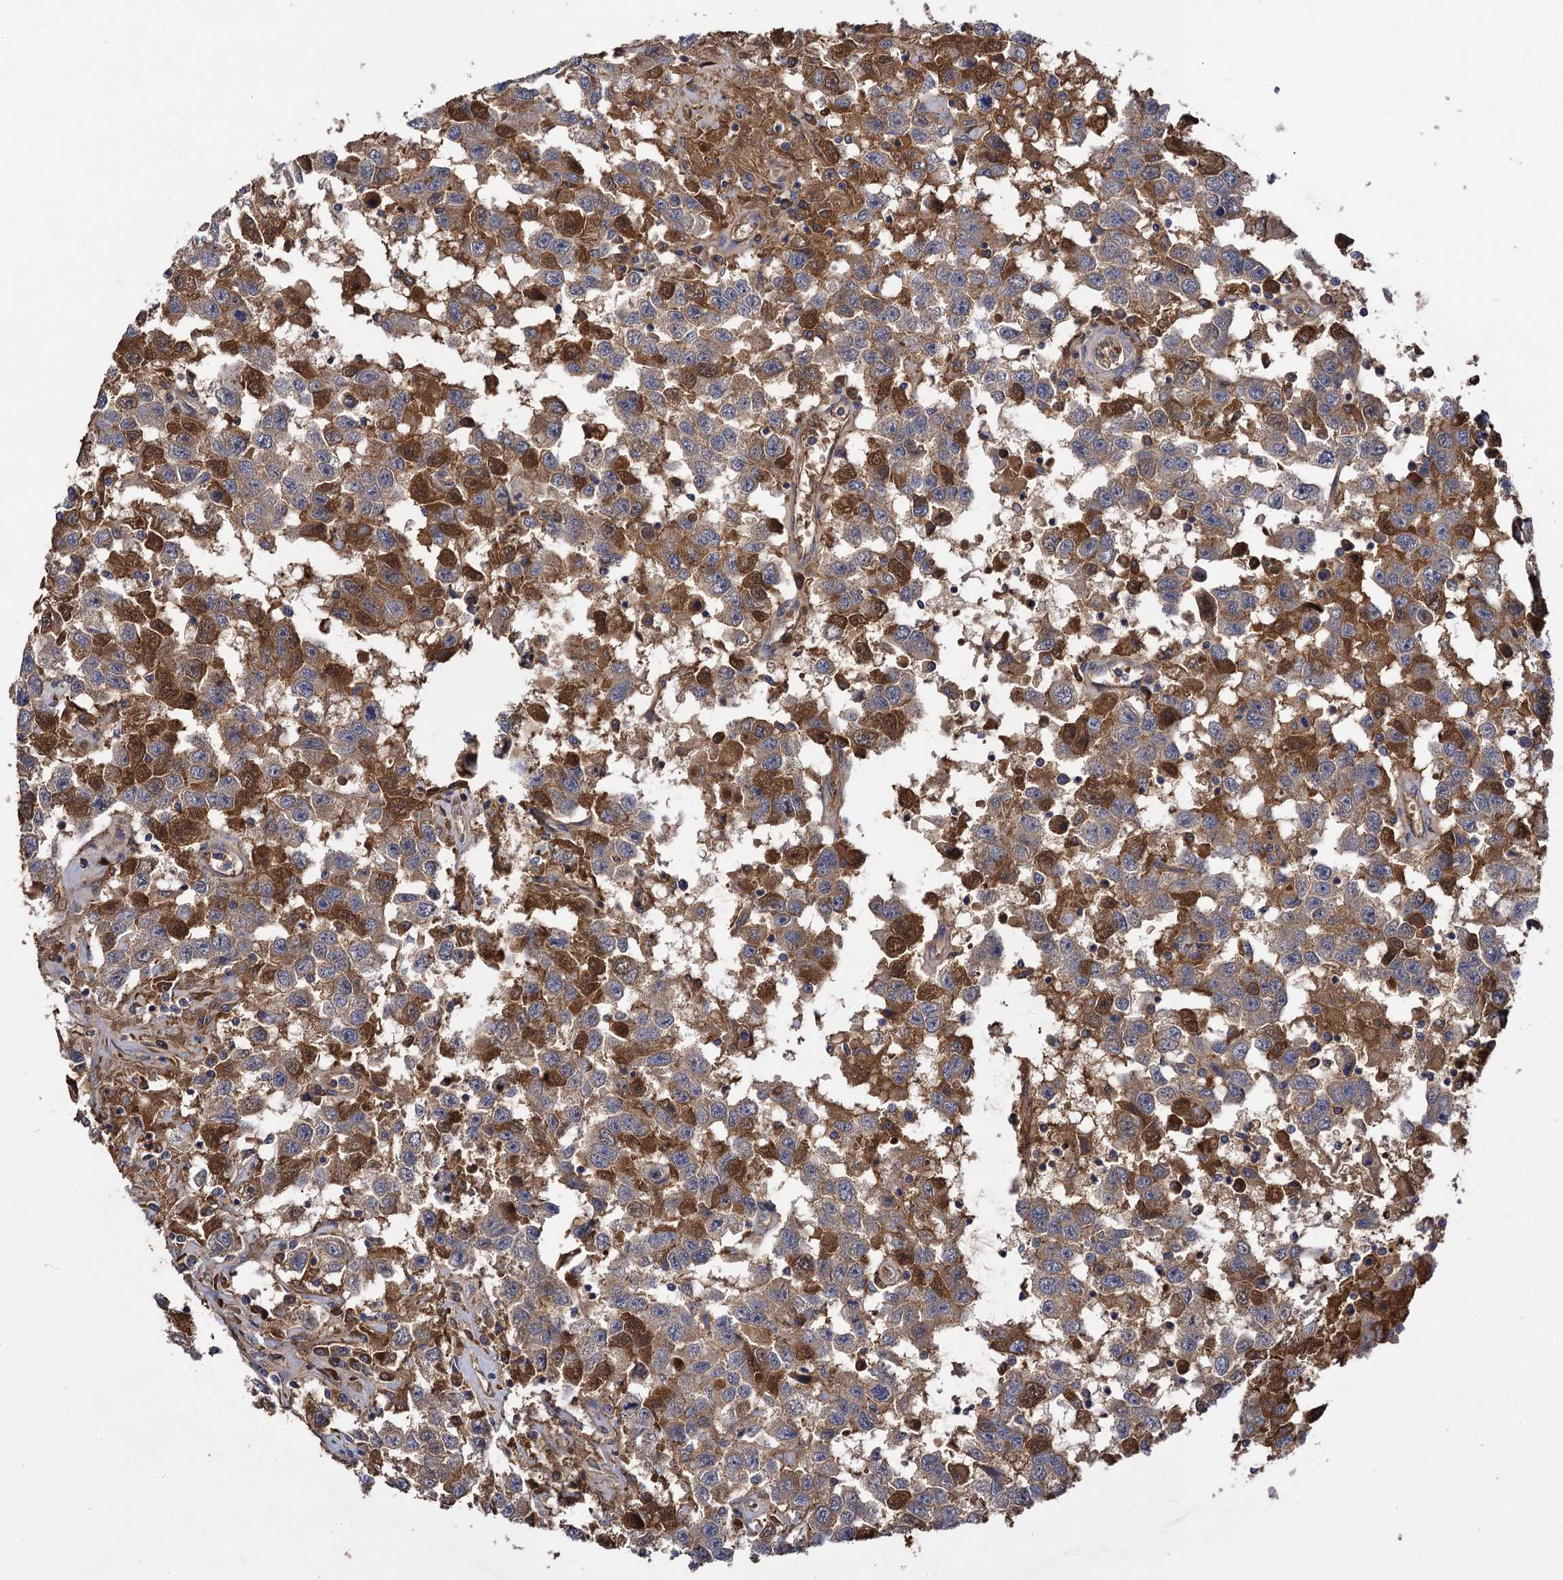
{"staining": {"intensity": "moderate", "quantity": "25%-75%", "location": "cytoplasmic/membranous"}, "tissue": "testis cancer", "cell_type": "Tumor cells", "image_type": "cancer", "snomed": [{"axis": "morphology", "description": "Seminoma, NOS"}, {"axis": "topography", "description": "Testis"}], "caption": "Protein expression analysis of human seminoma (testis) reveals moderate cytoplasmic/membranous expression in about 25%-75% of tumor cells.", "gene": "USP50", "patient": {"sex": "male", "age": 41}}